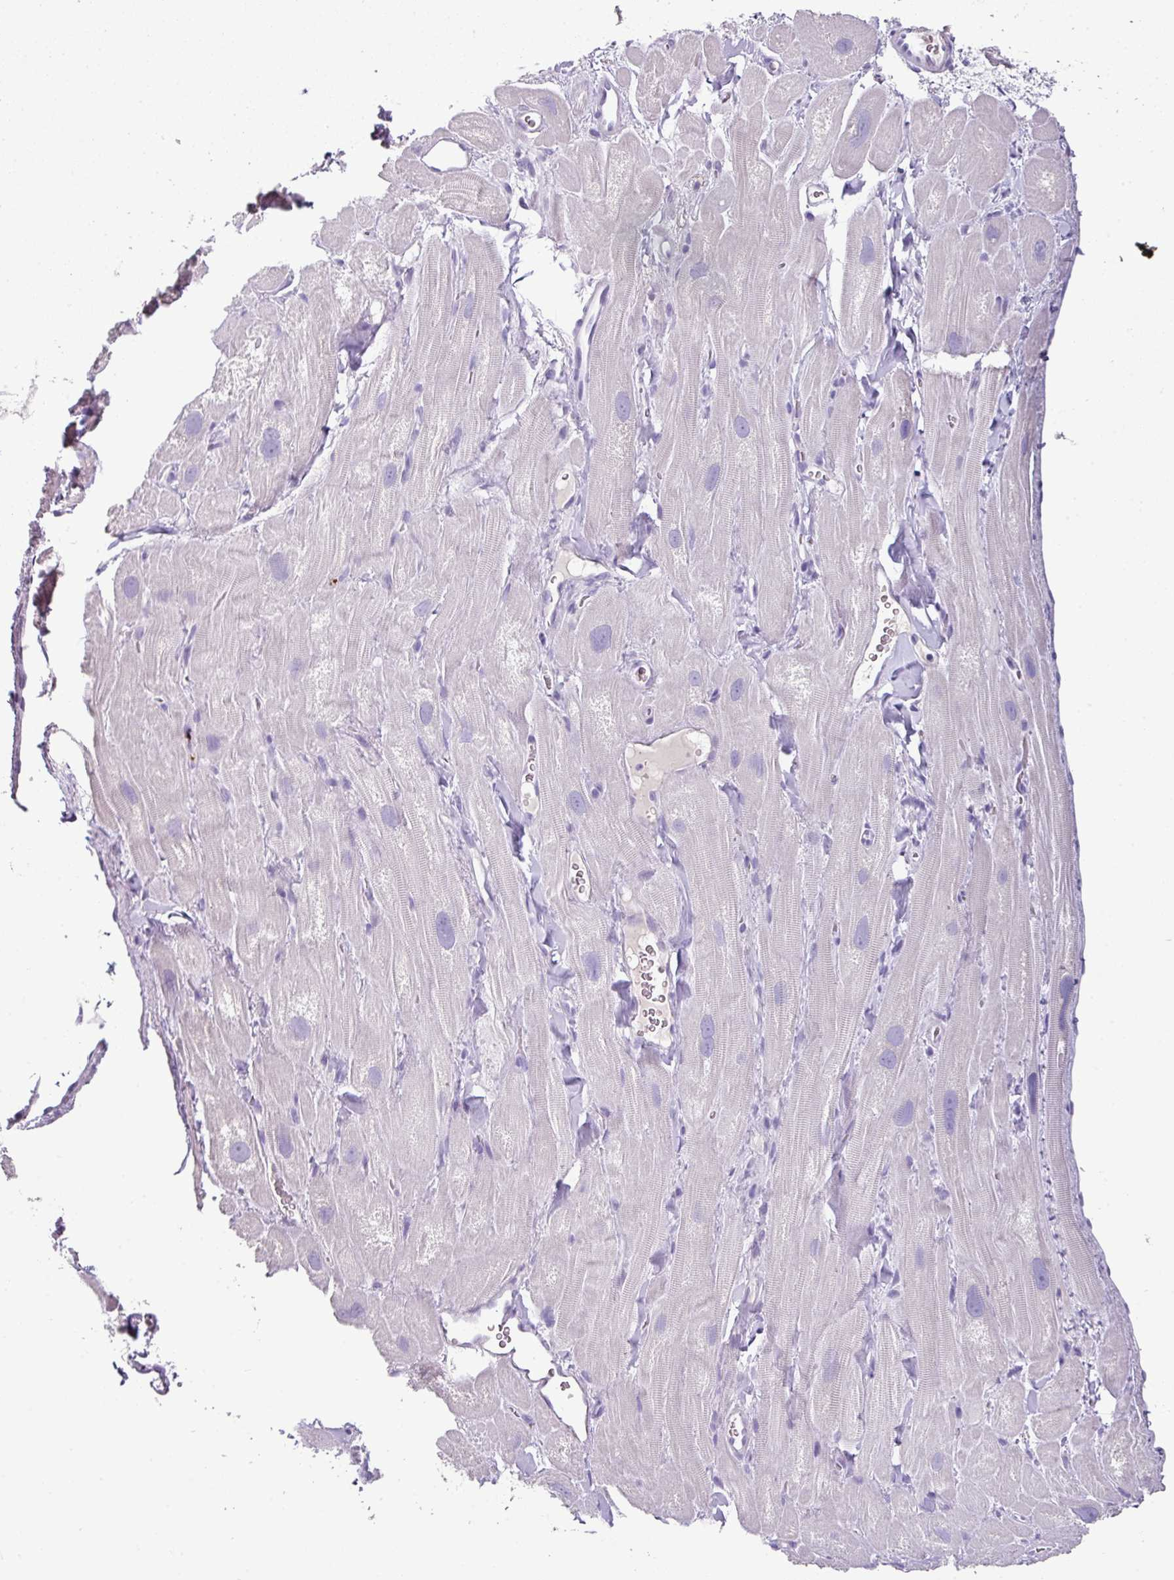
{"staining": {"intensity": "negative", "quantity": "none", "location": "none"}, "tissue": "heart muscle", "cell_type": "Cardiomyocytes", "image_type": "normal", "snomed": [{"axis": "morphology", "description": "Normal tissue, NOS"}, {"axis": "topography", "description": "Heart"}], "caption": "Immunohistochemistry photomicrograph of unremarkable human heart muscle stained for a protein (brown), which exhibits no staining in cardiomyocytes.", "gene": "CTSG", "patient": {"sex": "male", "age": 49}}